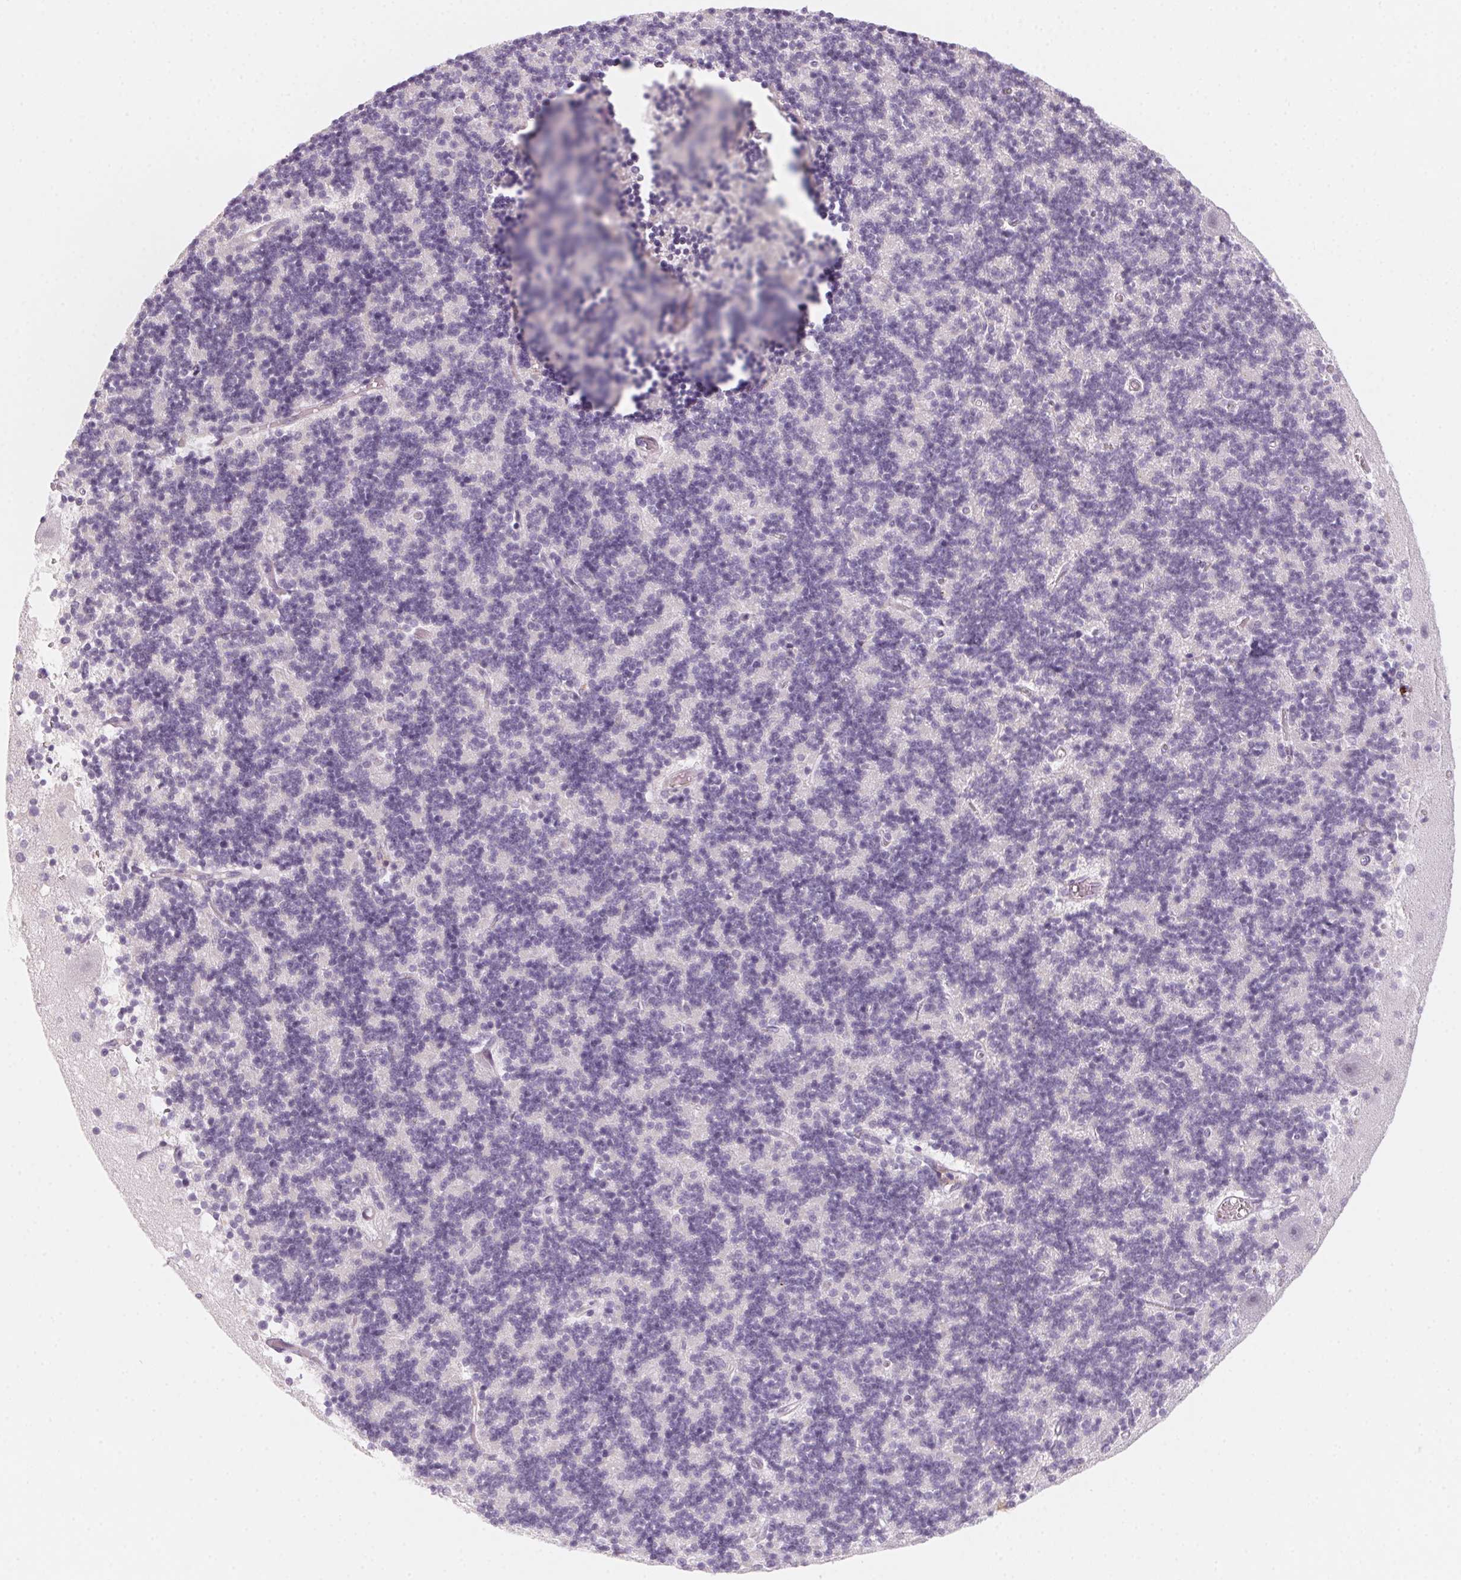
{"staining": {"intensity": "negative", "quantity": "none", "location": "none"}, "tissue": "cerebellum", "cell_type": "Cells in granular layer", "image_type": "normal", "snomed": [{"axis": "morphology", "description": "Normal tissue, NOS"}, {"axis": "topography", "description": "Cerebellum"}], "caption": "IHC micrograph of unremarkable human cerebellum stained for a protein (brown), which shows no positivity in cells in granular layer.", "gene": "PRPH", "patient": {"sex": "male", "age": 54}}